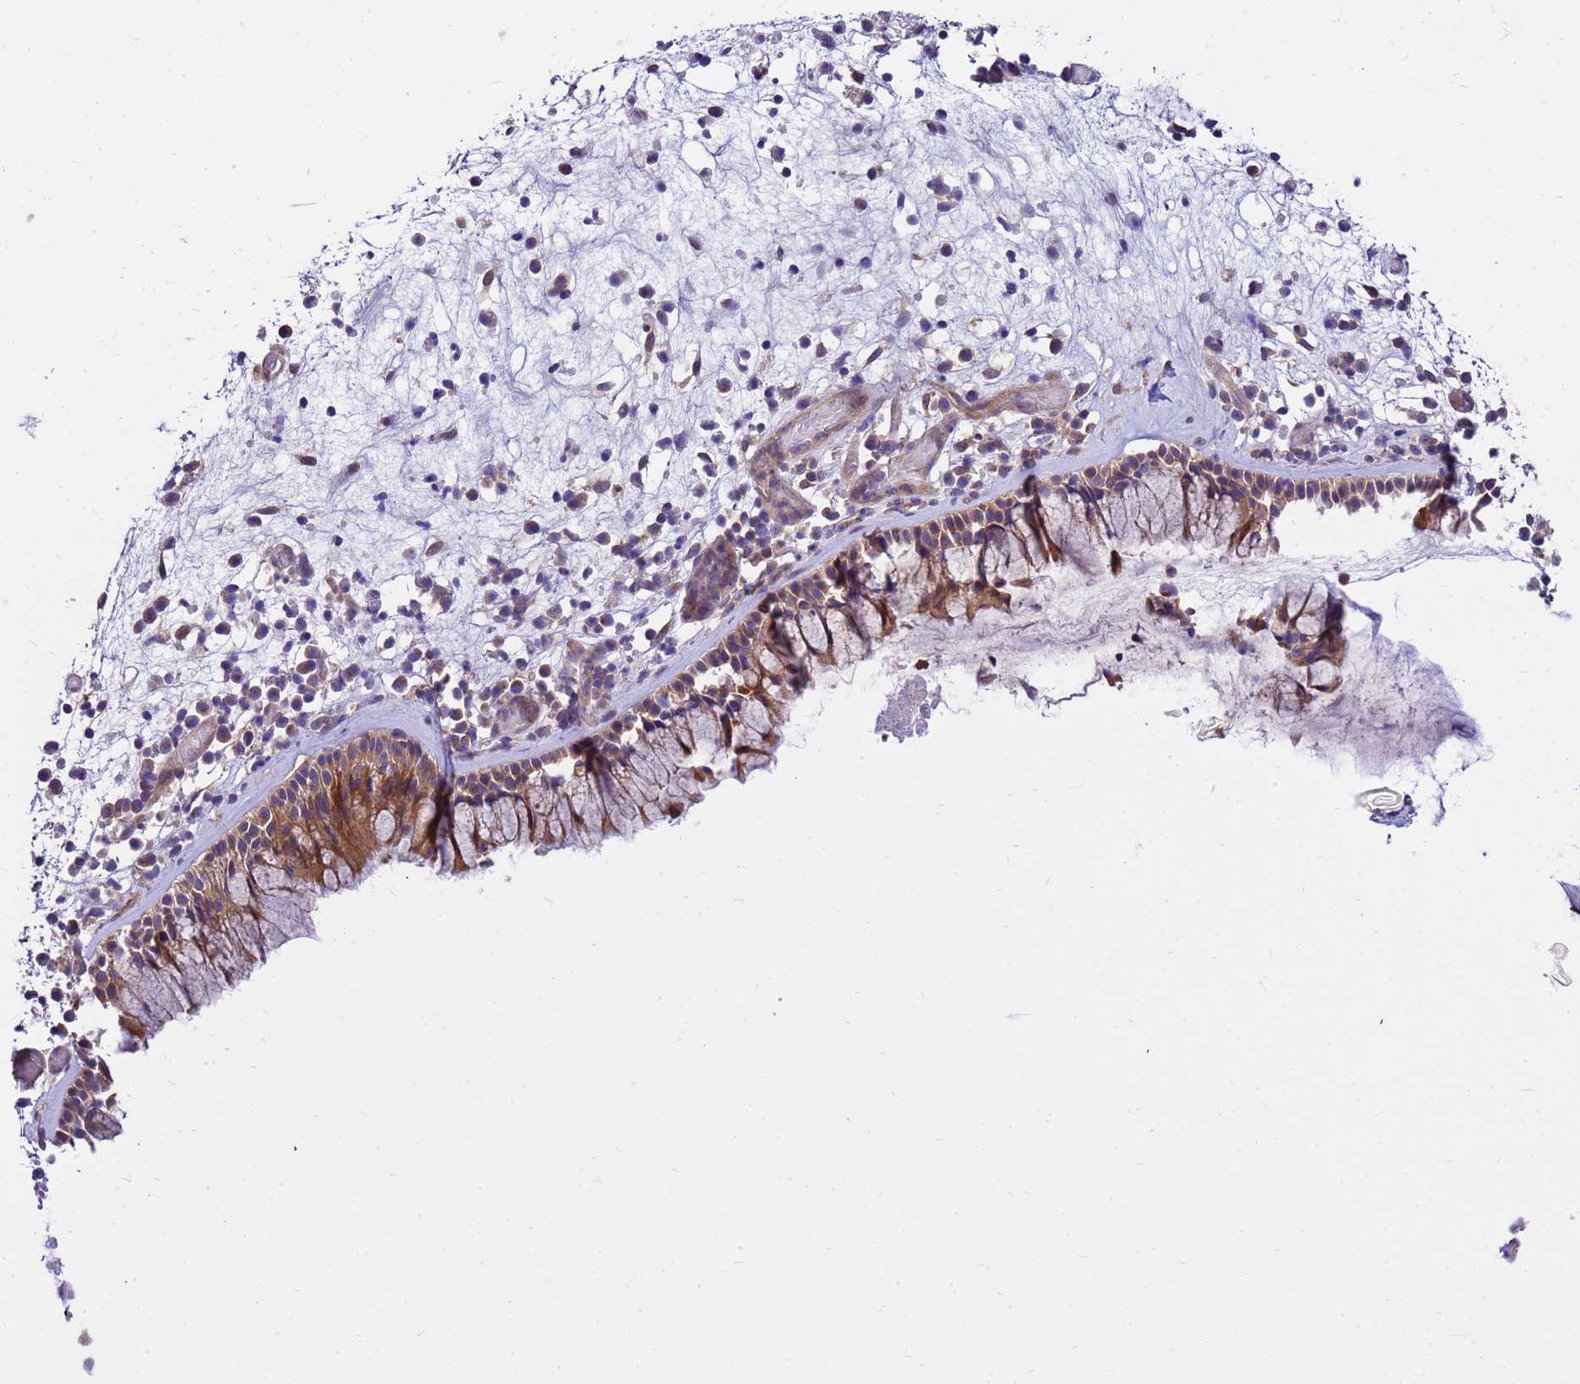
{"staining": {"intensity": "moderate", "quantity": ">75%", "location": "cytoplasmic/membranous"}, "tissue": "nasopharynx", "cell_type": "Respiratory epithelial cells", "image_type": "normal", "snomed": [{"axis": "morphology", "description": "Normal tissue, NOS"}, {"axis": "morphology", "description": "Inflammation, NOS"}, {"axis": "morphology", "description": "Malignant melanoma, Metastatic site"}, {"axis": "topography", "description": "Nasopharynx"}], "caption": "This histopathology image displays IHC staining of normal human nasopharynx, with medium moderate cytoplasmic/membranous positivity in about >75% of respiratory epithelial cells.", "gene": "GET3", "patient": {"sex": "male", "age": 70}}